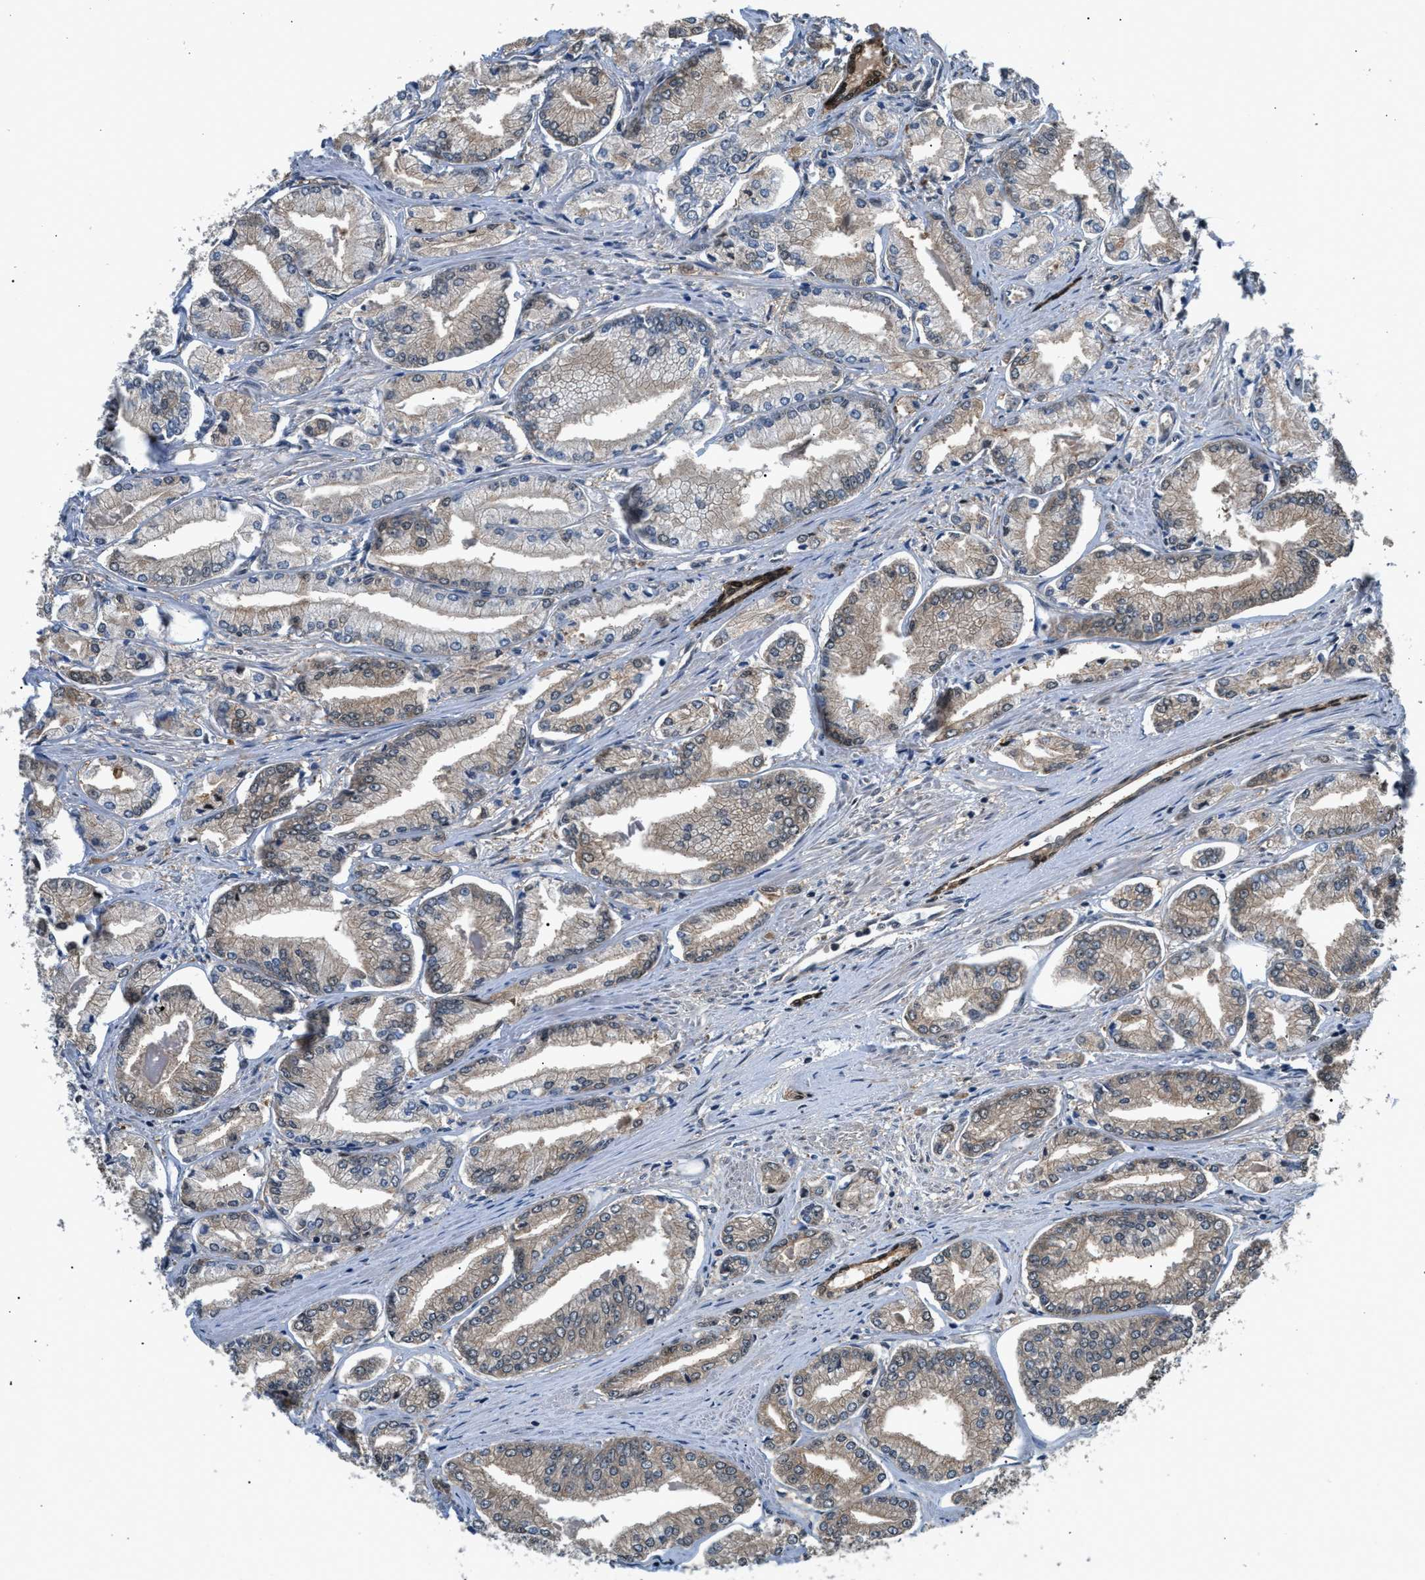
{"staining": {"intensity": "weak", "quantity": "<25%", "location": "cytoplasmic/membranous"}, "tissue": "prostate cancer", "cell_type": "Tumor cells", "image_type": "cancer", "snomed": [{"axis": "morphology", "description": "Adenocarcinoma, Low grade"}, {"axis": "topography", "description": "Prostate"}], "caption": "Adenocarcinoma (low-grade) (prostate) was stained to show a protein in brown. There is no significant positivity in tumor cells.", "gene": "RBM33", "patient": {"sex": "male", "age": 52}}